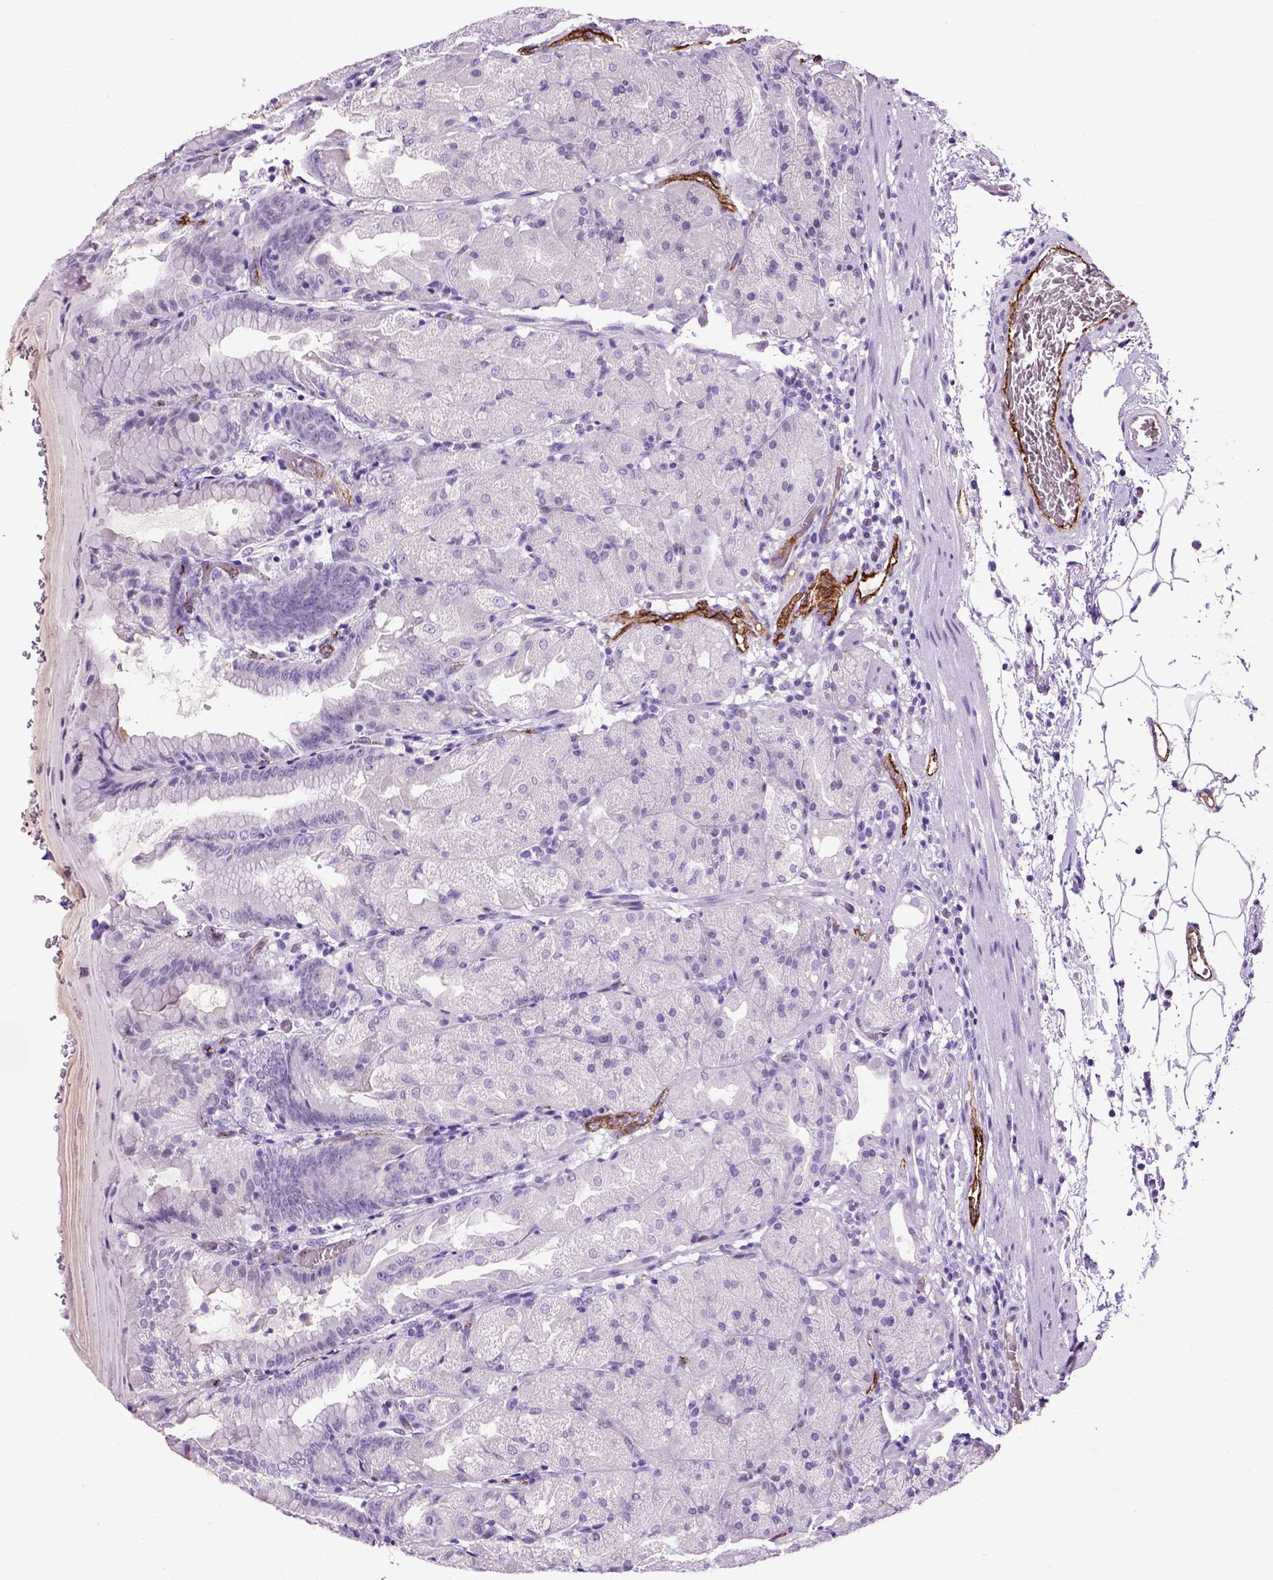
{"staining": {"intensity": "negative", "quantity": "none", "location": "none"}, "tissue": "stomach", "cell_type": "Glandular cells", "image_type": "normal", "snomed": [{"axis": "morphology", "description": "Normal tissue, NOS"}, {"axis": "topography", "description": "Stomach, upper"}, {"axis": "topography", "description": "Stomach"}, {"axis": "topography", "description": "Stomach, lower"}], "caption": "Immunohistochemistry of benign stomach reveals no expression in glandular cells. (Brightfield microscopy of DAB immunohistochemistry at high magnification).", "gene": "VWF", "patient": {"sex": "male", "age": 62}}